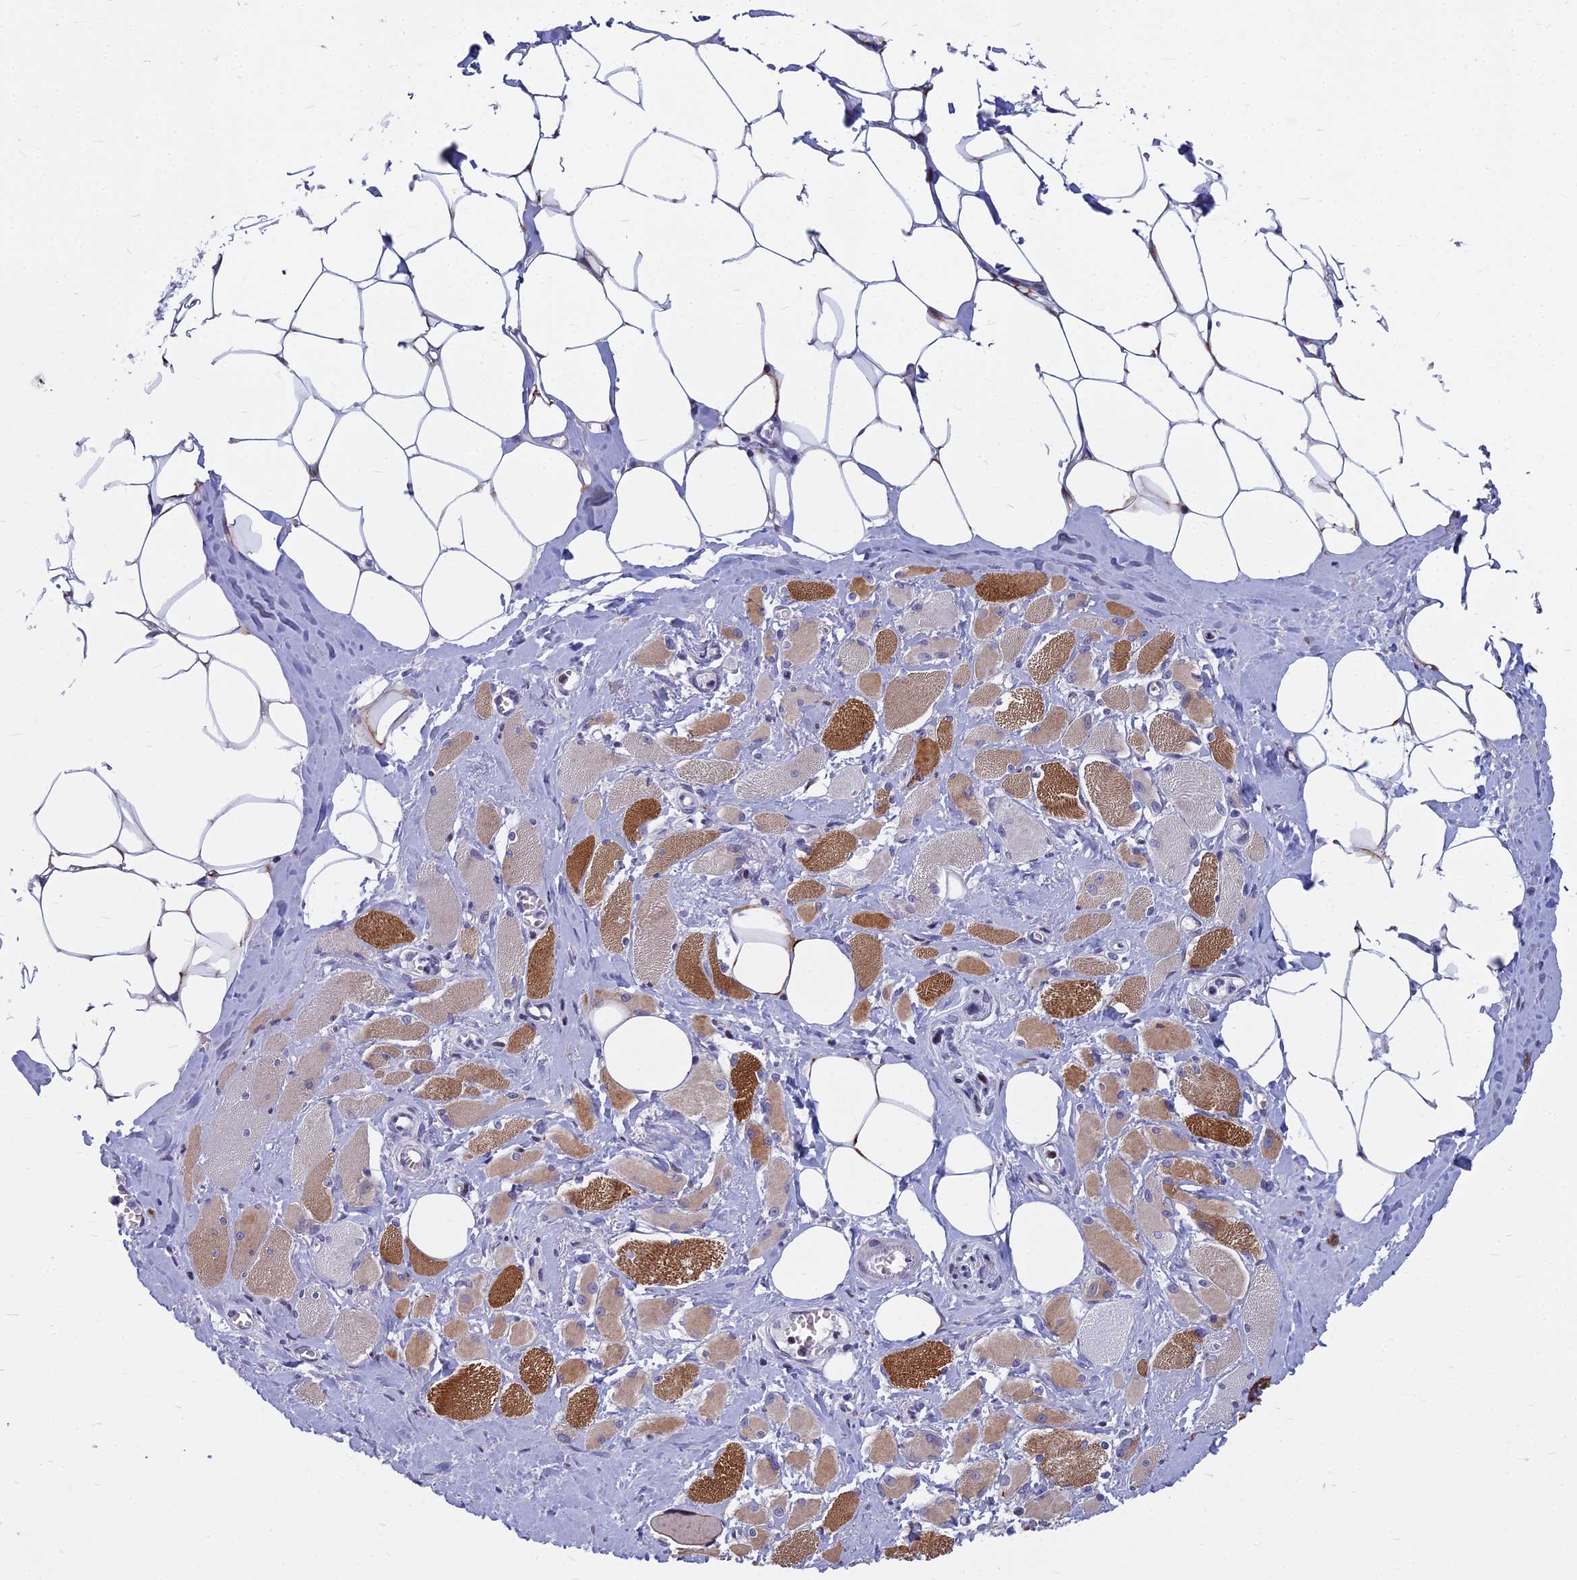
{"staining": {"intensity": "strong", "quantity": "25%-75%", "location": "cytoplasmic/membranous,nuclear"}, "tissue": "skeletal muscle", "cell_type": "Myocytes", "image_type": "normal", "snomed": [{"axis": "morphology", "description": "Normal tissue, NOS"}, {"axis": "morphology", "description": "Basal cell carcinoma"}, {"axis": "topography", "description": "Skeletal muscle"}], "caption": "Human skeletal muscle stained for a protein (brown) displays strong cytoplasmic/membranous,nuclear positive expression in approximately 25%-75% of myocytes.", "gene": "MYBPC2", "patient": {"sex": "female", "age": 64}}